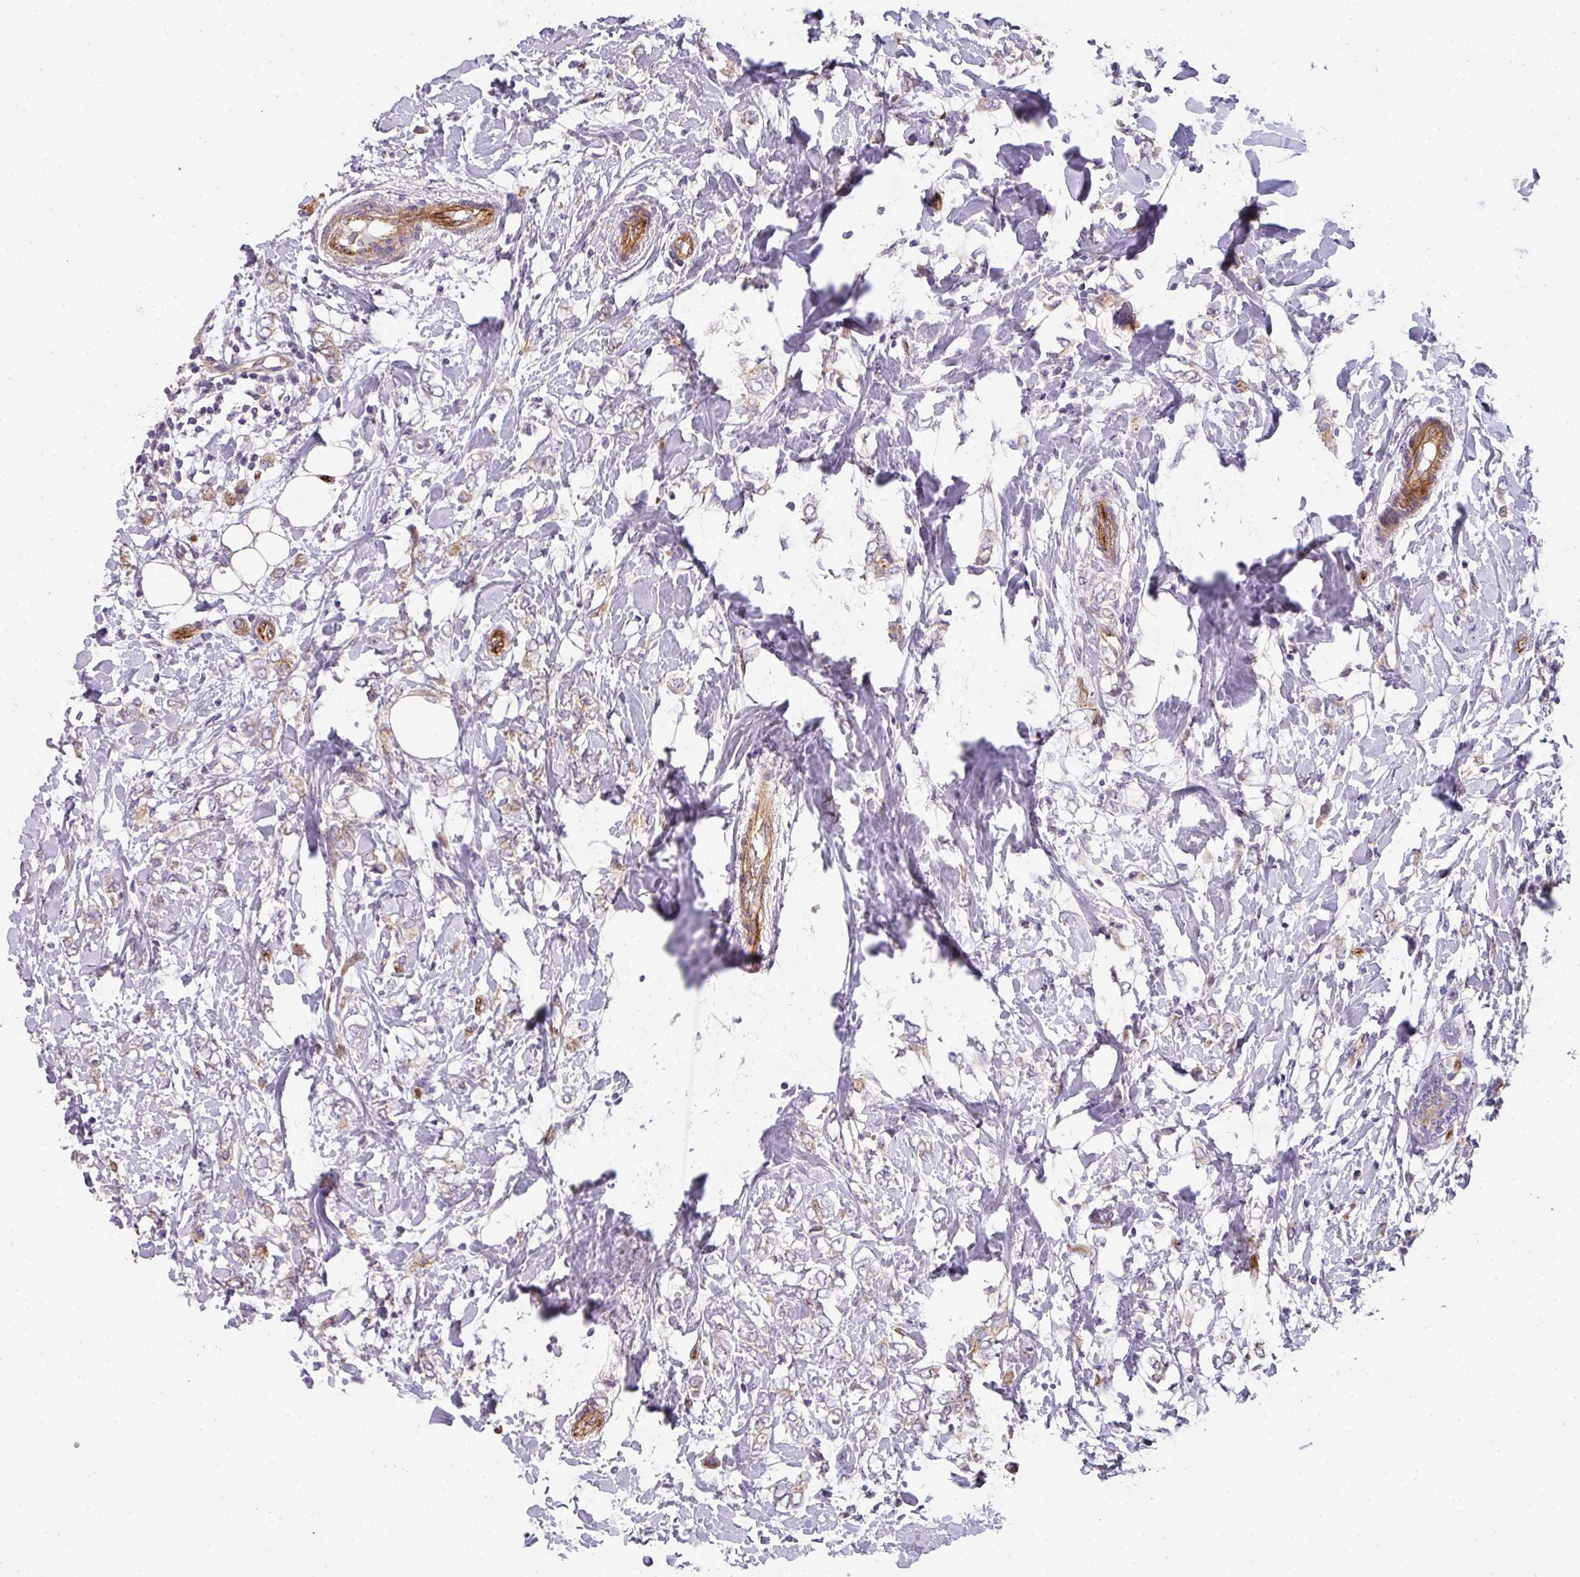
{"staining": {"intensity": "negative", "quantity": "none", "location": "none"}, "tissue": "breast cancer", "cell_type": "Tumor cells", "image_type": "cancer", "snomed": [{"axis": "morphology", "description": "Normal tissue, NOS"}, {"axis": "morphology", "description": "Lobular carcinoma"}, {"axis": "topography", "description": "Breast"}], "caption": "Immunohistochemistry (IHC) photomicrograph of lobular carcinoma (breast) stained for a protein (brown), which displays no staining in tumor cells.", "gene": "PCDH1", "patient": {"sex": "female", "age": 47}}